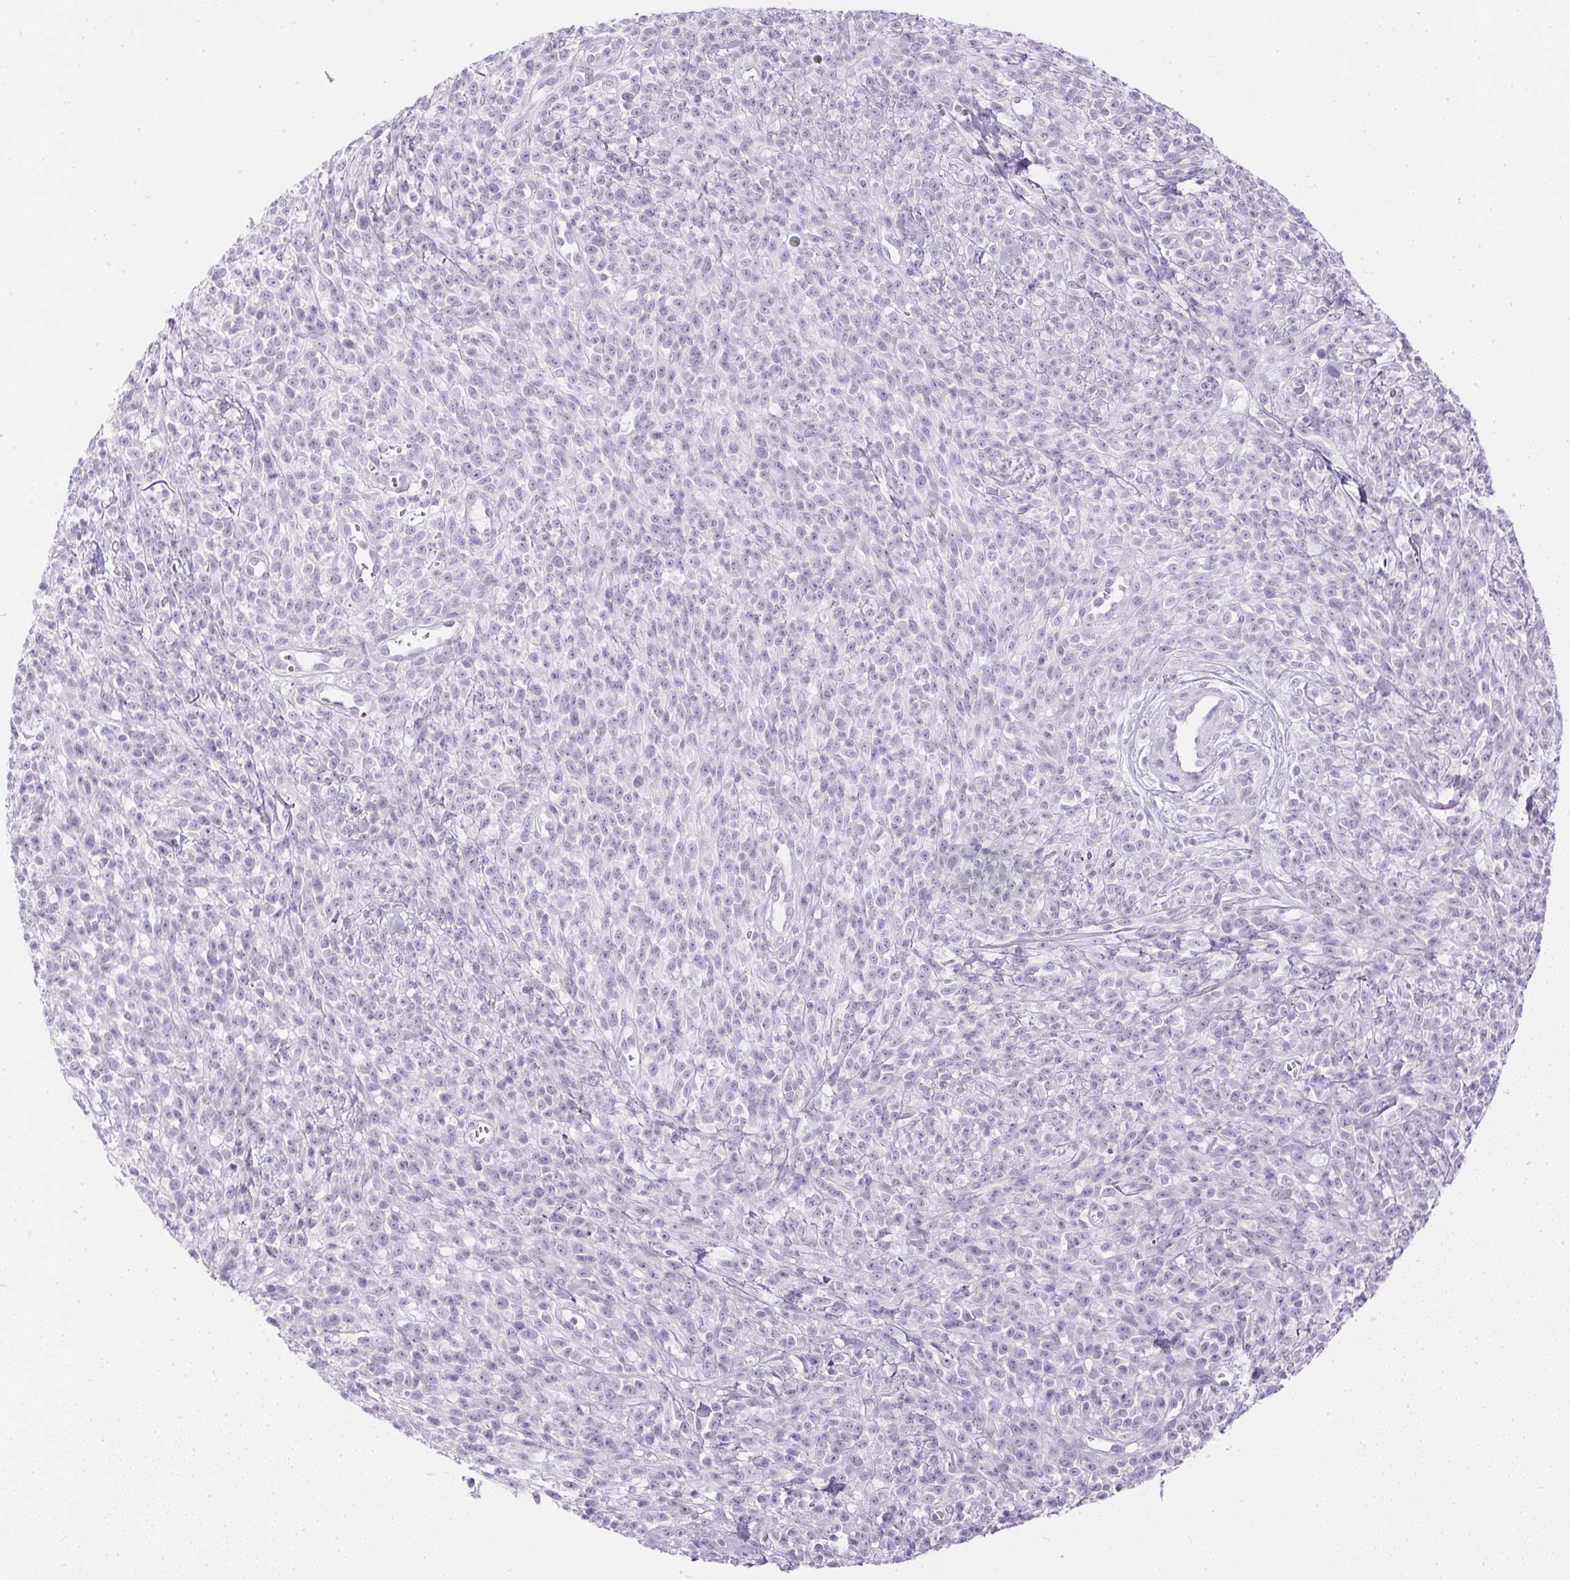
{"staining": {"intensity": "negative", "quantity": "none", "location": "none"}, "tissue": "melanoma", "cell_type": "Tumor cells", "image_type": "cancer", "snomed": [{"axis": "morphology", "description": "Malignant melanoma, NOS"}, {"axis": "topography", "description": "Skin"}, {"axis": "topography", "description": "Skin of trunk"}], "caption": "Tumor cells show no significant positivity in malignant melanoma.", "gene": "CTRL", "patient": {"sex": "male", "age": 74}}